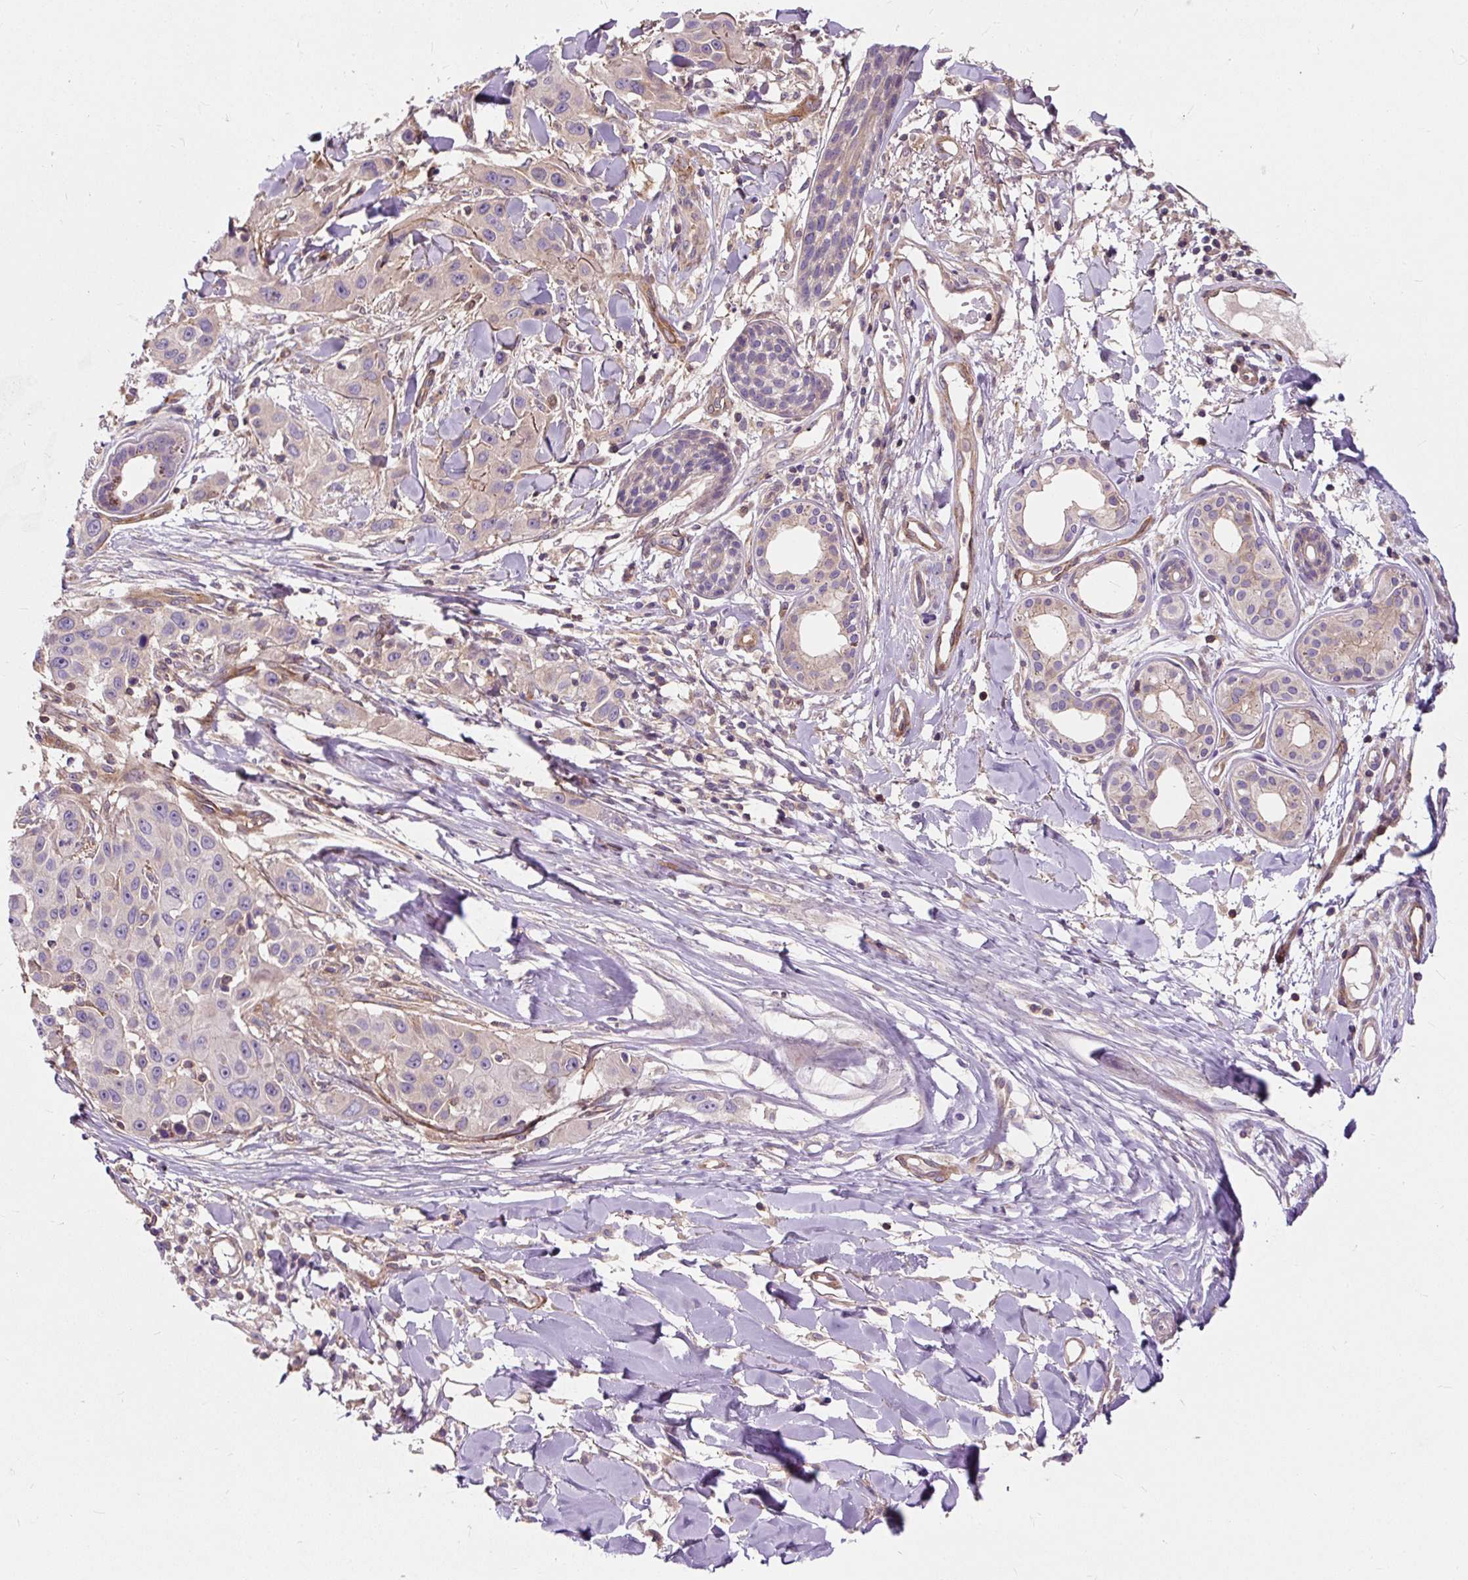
{"staining": {"intensity": "negative", "quantity": "none", "location": "none"}, "tissue": "skin cancer", "cell_type": "Tumor cells", "image_type": "cancer", "snomed": [{"axis": "morphology", "description": "Squamous cell carcinoma, NOS"}, {"axis": "topography", "description": "Skin"}], "caption": "DAB (3,3'-diaminobenzidine) immunohistochemical staining of squamous cell carcinoma (skin) shows no significant positivity in tumor cells.", "gene": "PCDHGB3", "patient": {"sex": "male", "age": 63}}